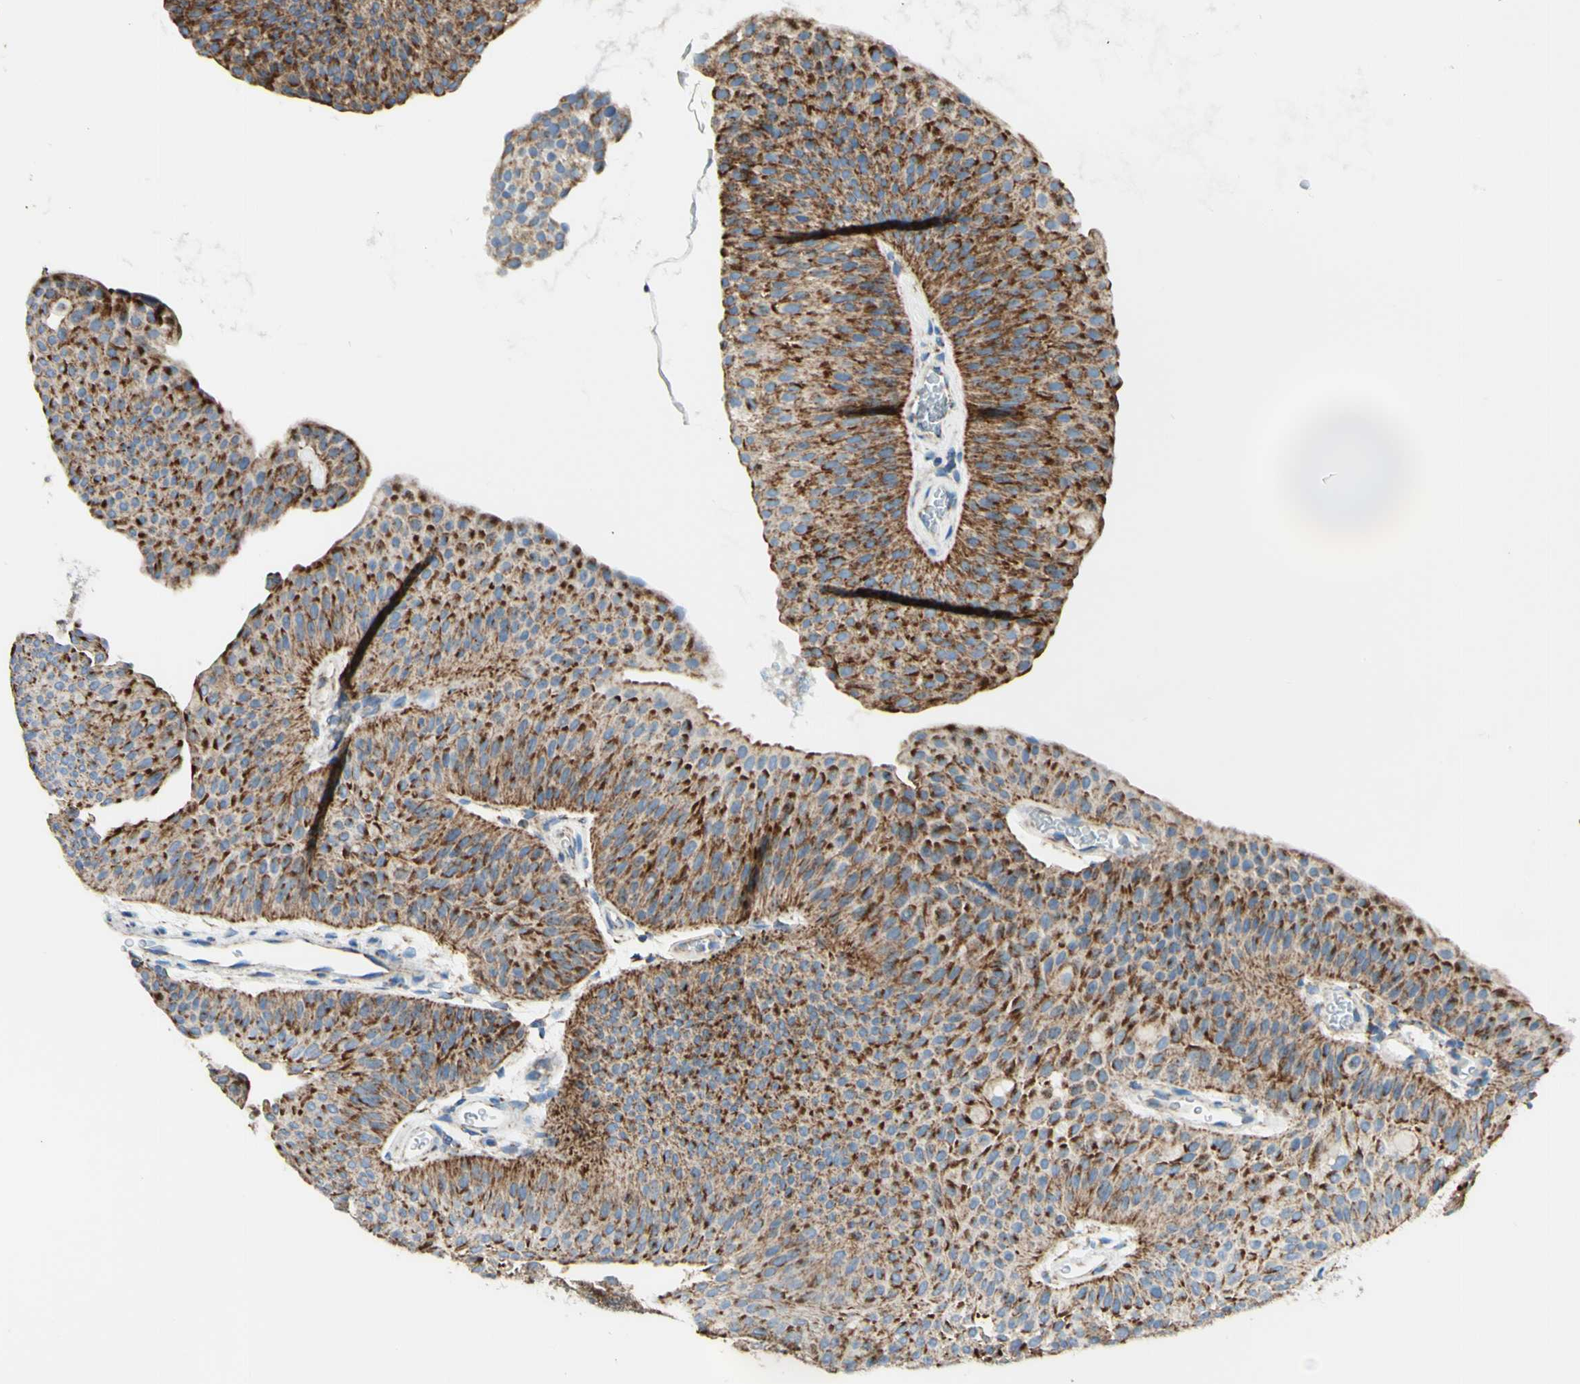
{"staining": {"intensity": "strong", "quantity": ">75%", "location": "cytoplasmic/membranous"}, "tissue": "urothelial cancer", "cell_type": "Tumor cells", "image_type": "cancer", "snomed": [{"axis": "morphology", "description": "Urothelial carcinoma, Low grade"}, {"axis": "topography", "description": "Urinary bladder"}], "caption": "This is an image of immunohistochemistry (IHC) staining of urothelial carcinoma (low-grade), which shows strong staining in the cytoplasmic/membranous of tumor cells.", "gene": "ARMC10", "patient": {"sex": "female", "age": 60}}